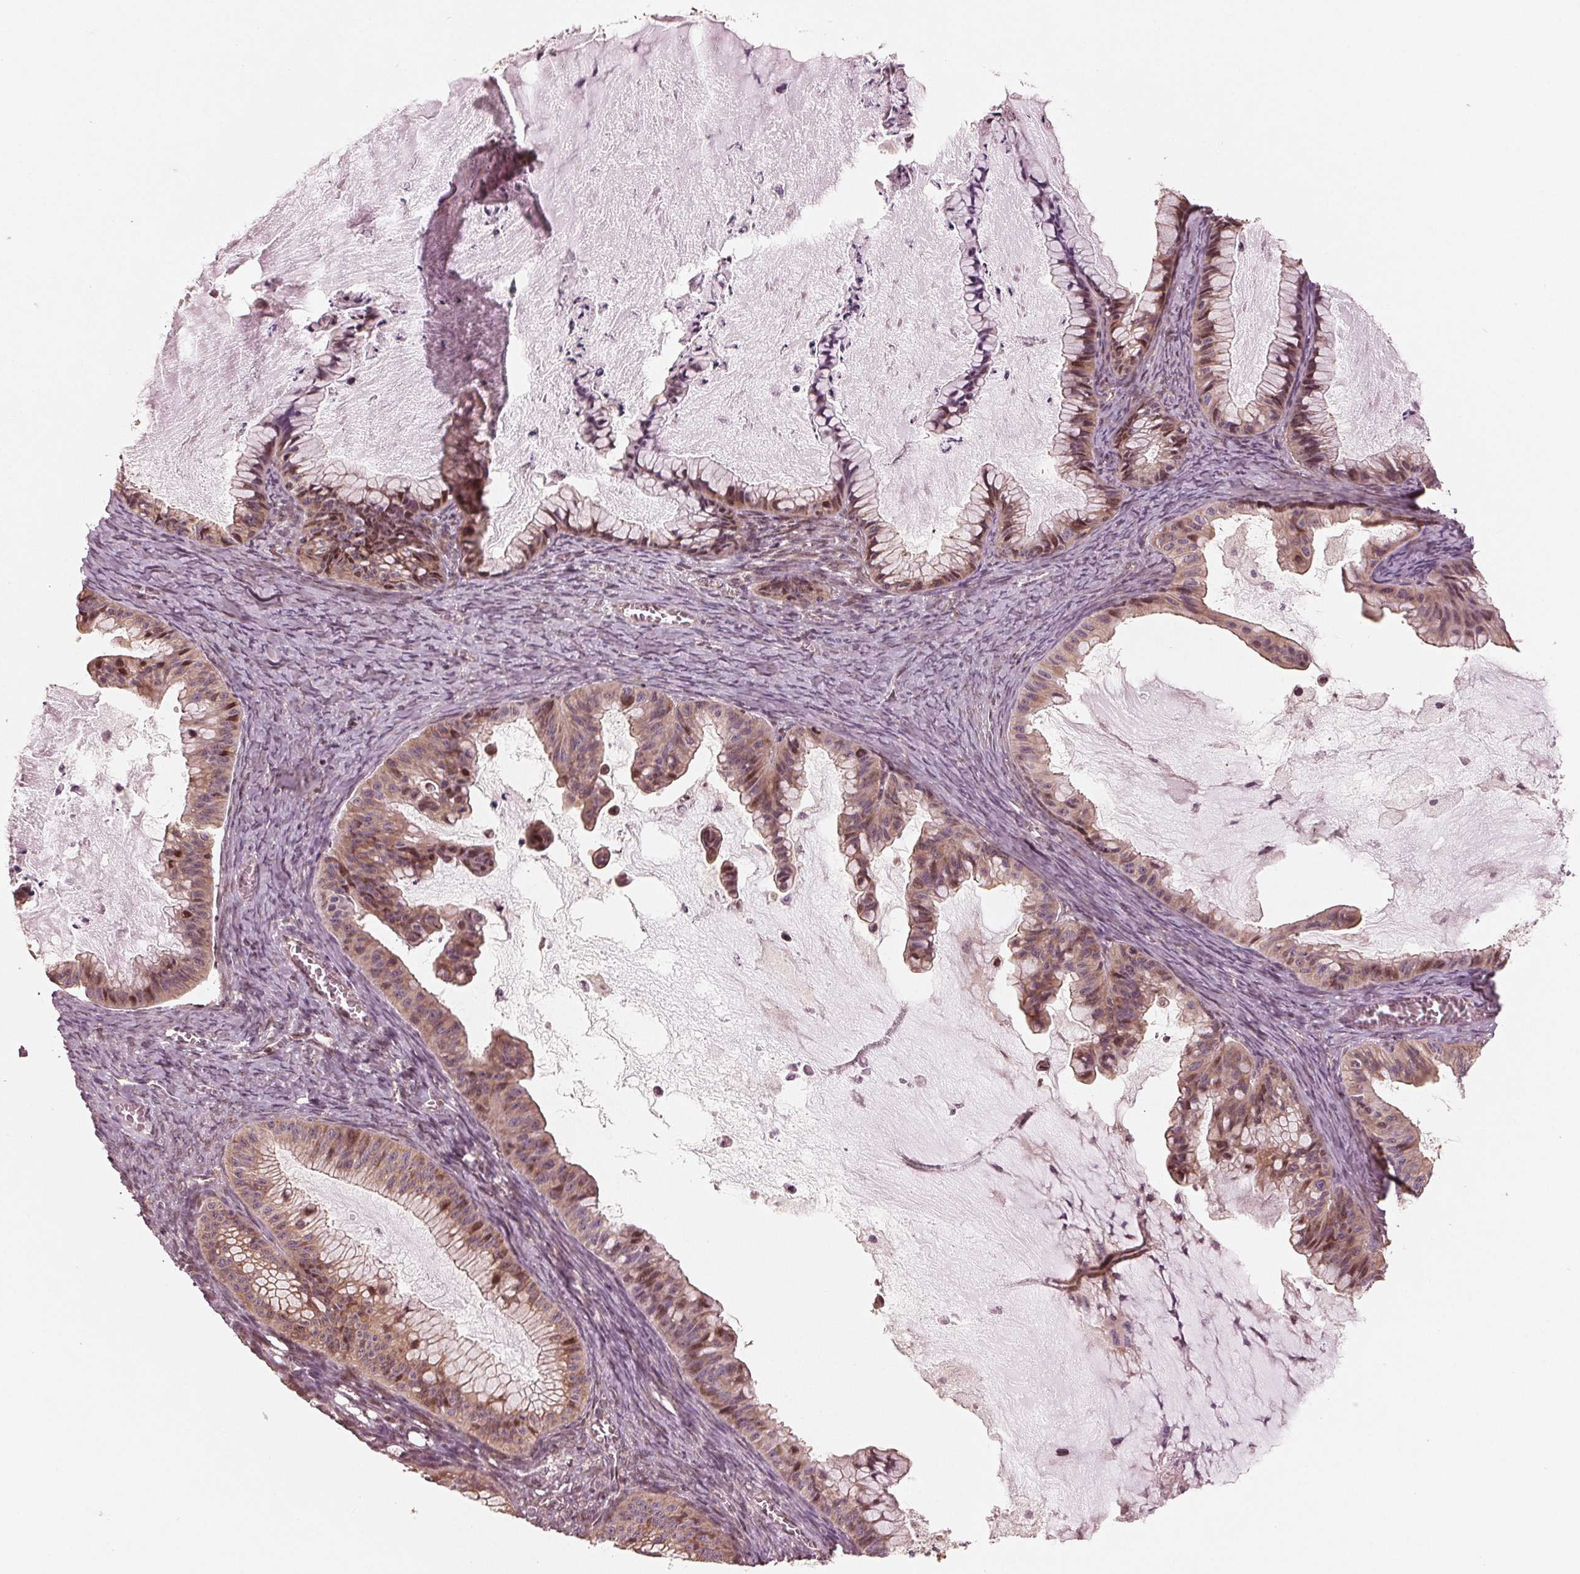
{"staining": {"intensity": "moderate", "quantity": ">75%", "location": "cytoplasmic/membranous,nuclear"}, "tissue": "ovarian cancer", "cell_type": "Tumor cells", "image_type": "cancer", "snomed": [{"axis": "morphology", "description": "Cystadenocarcinoma, mucinous, NOS"}, {"axis": "topography", "description": "Ovary"}], "caption": "Mucinous cystadenocarcinoma (ovarian) tissue displays moderate cytoplasmic/membranous and nuclear expression in approximately >75% of tumor cells", "gene": "CMIP", "patient": {"sex": "female", "age": 72}}